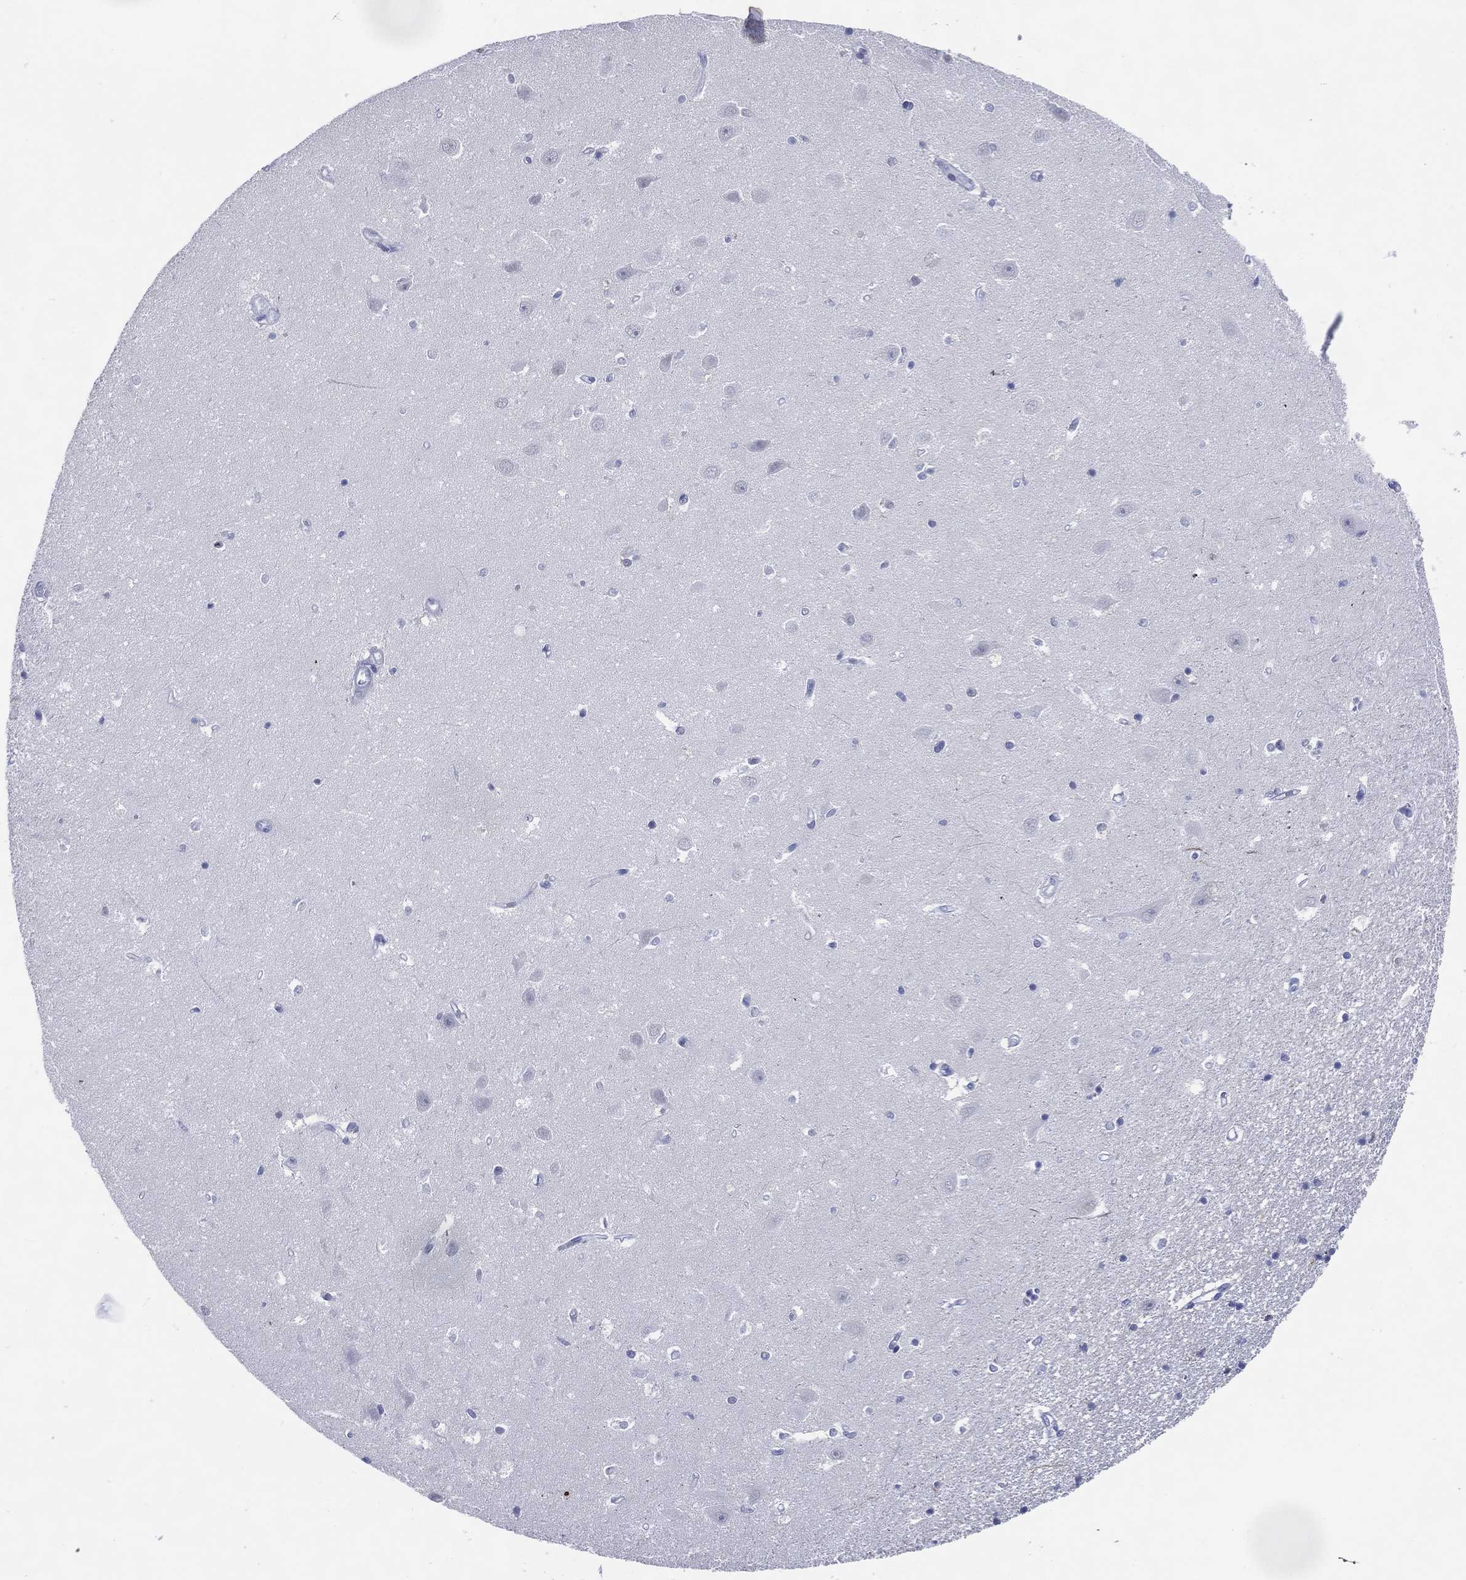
{"staining": {"intensity": "negative", "quantity": "none", "location": "none"}, "tissue": "hippocampus", "cell_type": "Glial cells", "image_type": "normal", "snomed": [{"axis": "morphology", "description": "Normal tissue, NOS"}, {"axis": "topography", "description": "Hippocampus"}], "caption": "The micrograph displays no significant expression in glial cells of hippocampus.", "gene": "CFAP58", "patient": {"sex": "female", "age": 64}}